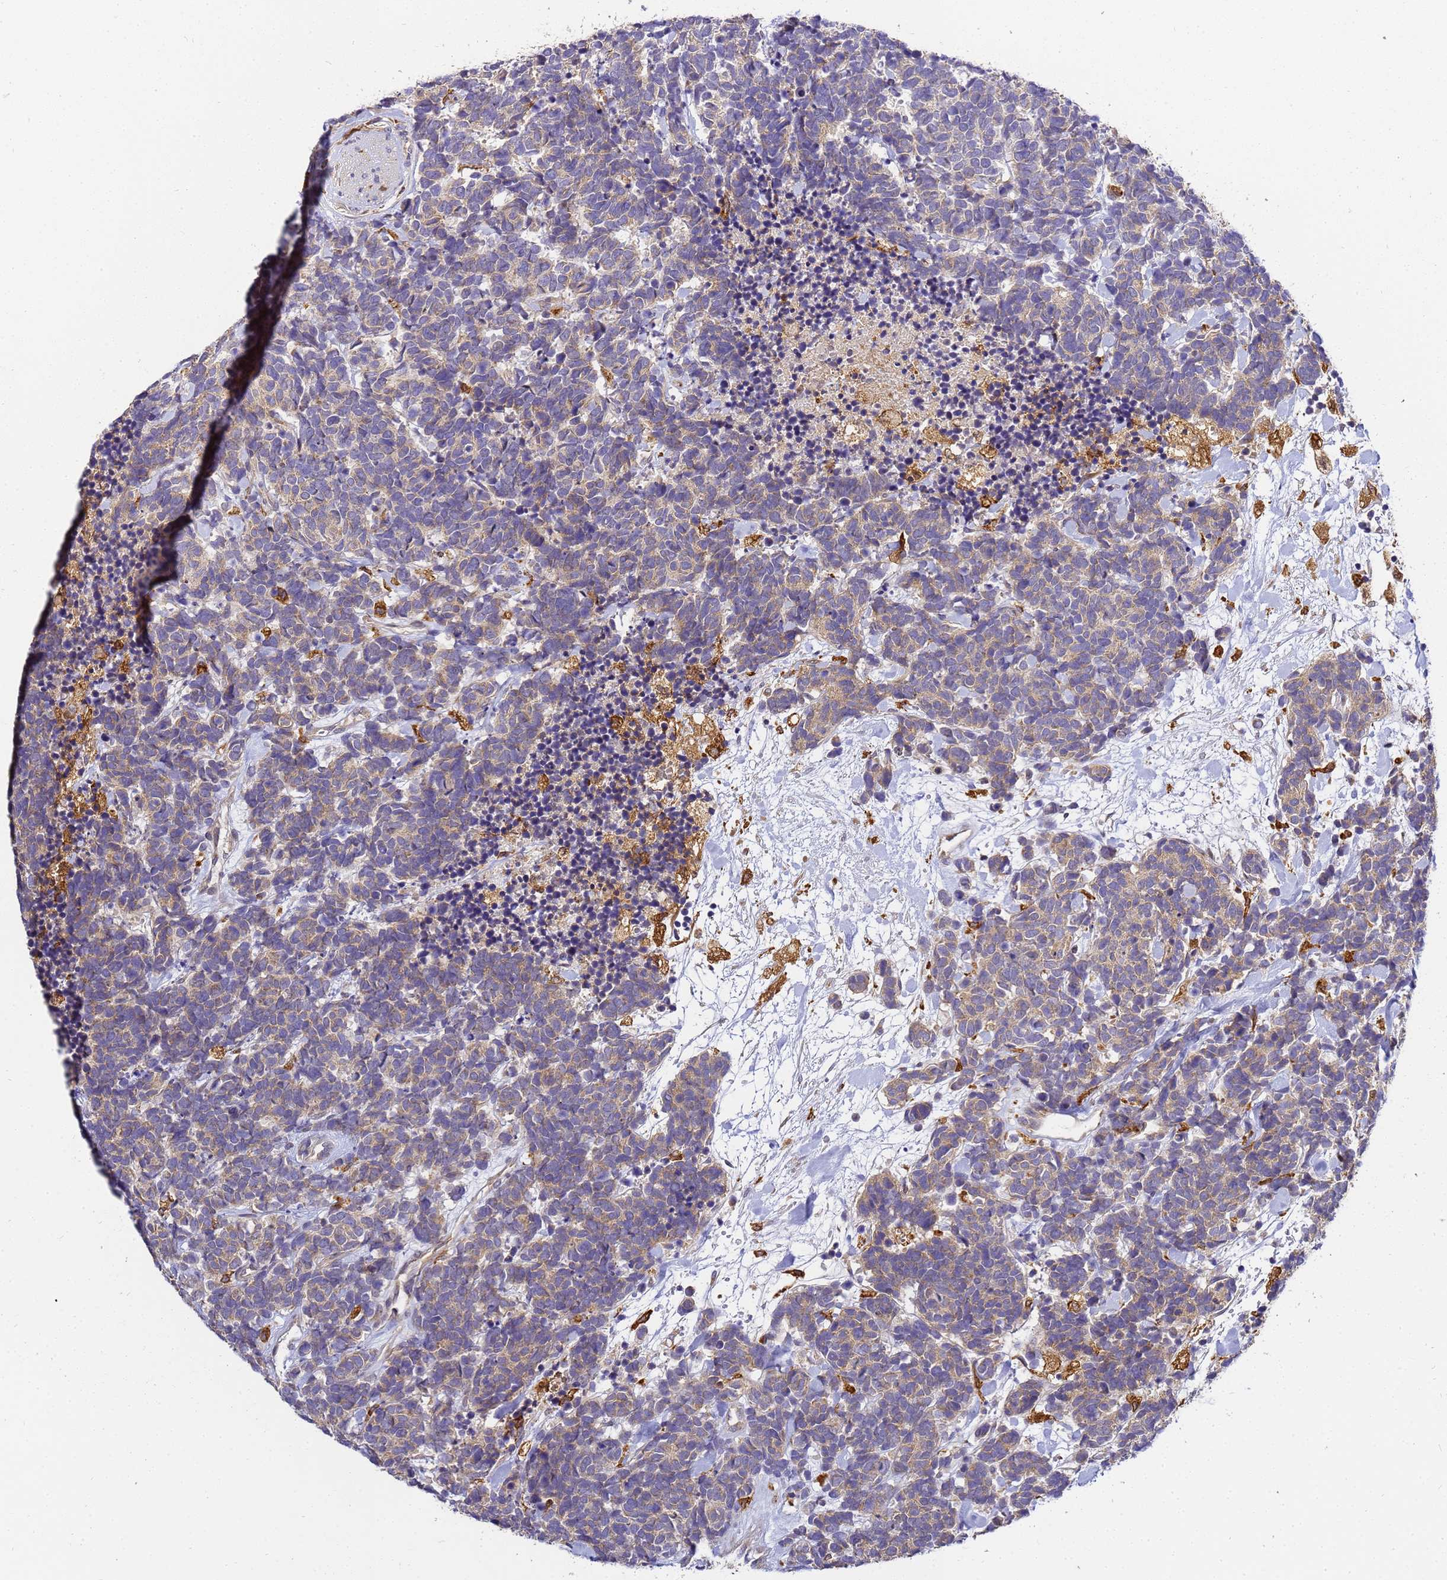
{"staining": {"intensity": "weak", "quantity": ">75%", "location": "cytoplasmic/membranous"}, "tissue": "carcinoid", "cell_type": "Tumor cells", "image_type": "cancer", "snomed": [{"axis": "morphology", "description": "Carcinoma, NOS"}, {"axis": "morphology", "description": "Carcinoid, malignant, NOS"}, {"axis": "topography", "description": "Prostate"}], "caption": "Protein positivity by immunohistochemistry displays weak cytoplasmic/membranous staining in about >75% of tumor cells in carcinoid. (brown staining indicates protein expression, while blue staining denotes nuclei).", "gene": "ADPGK", "patient": {"sex": "male", "age": 57}}